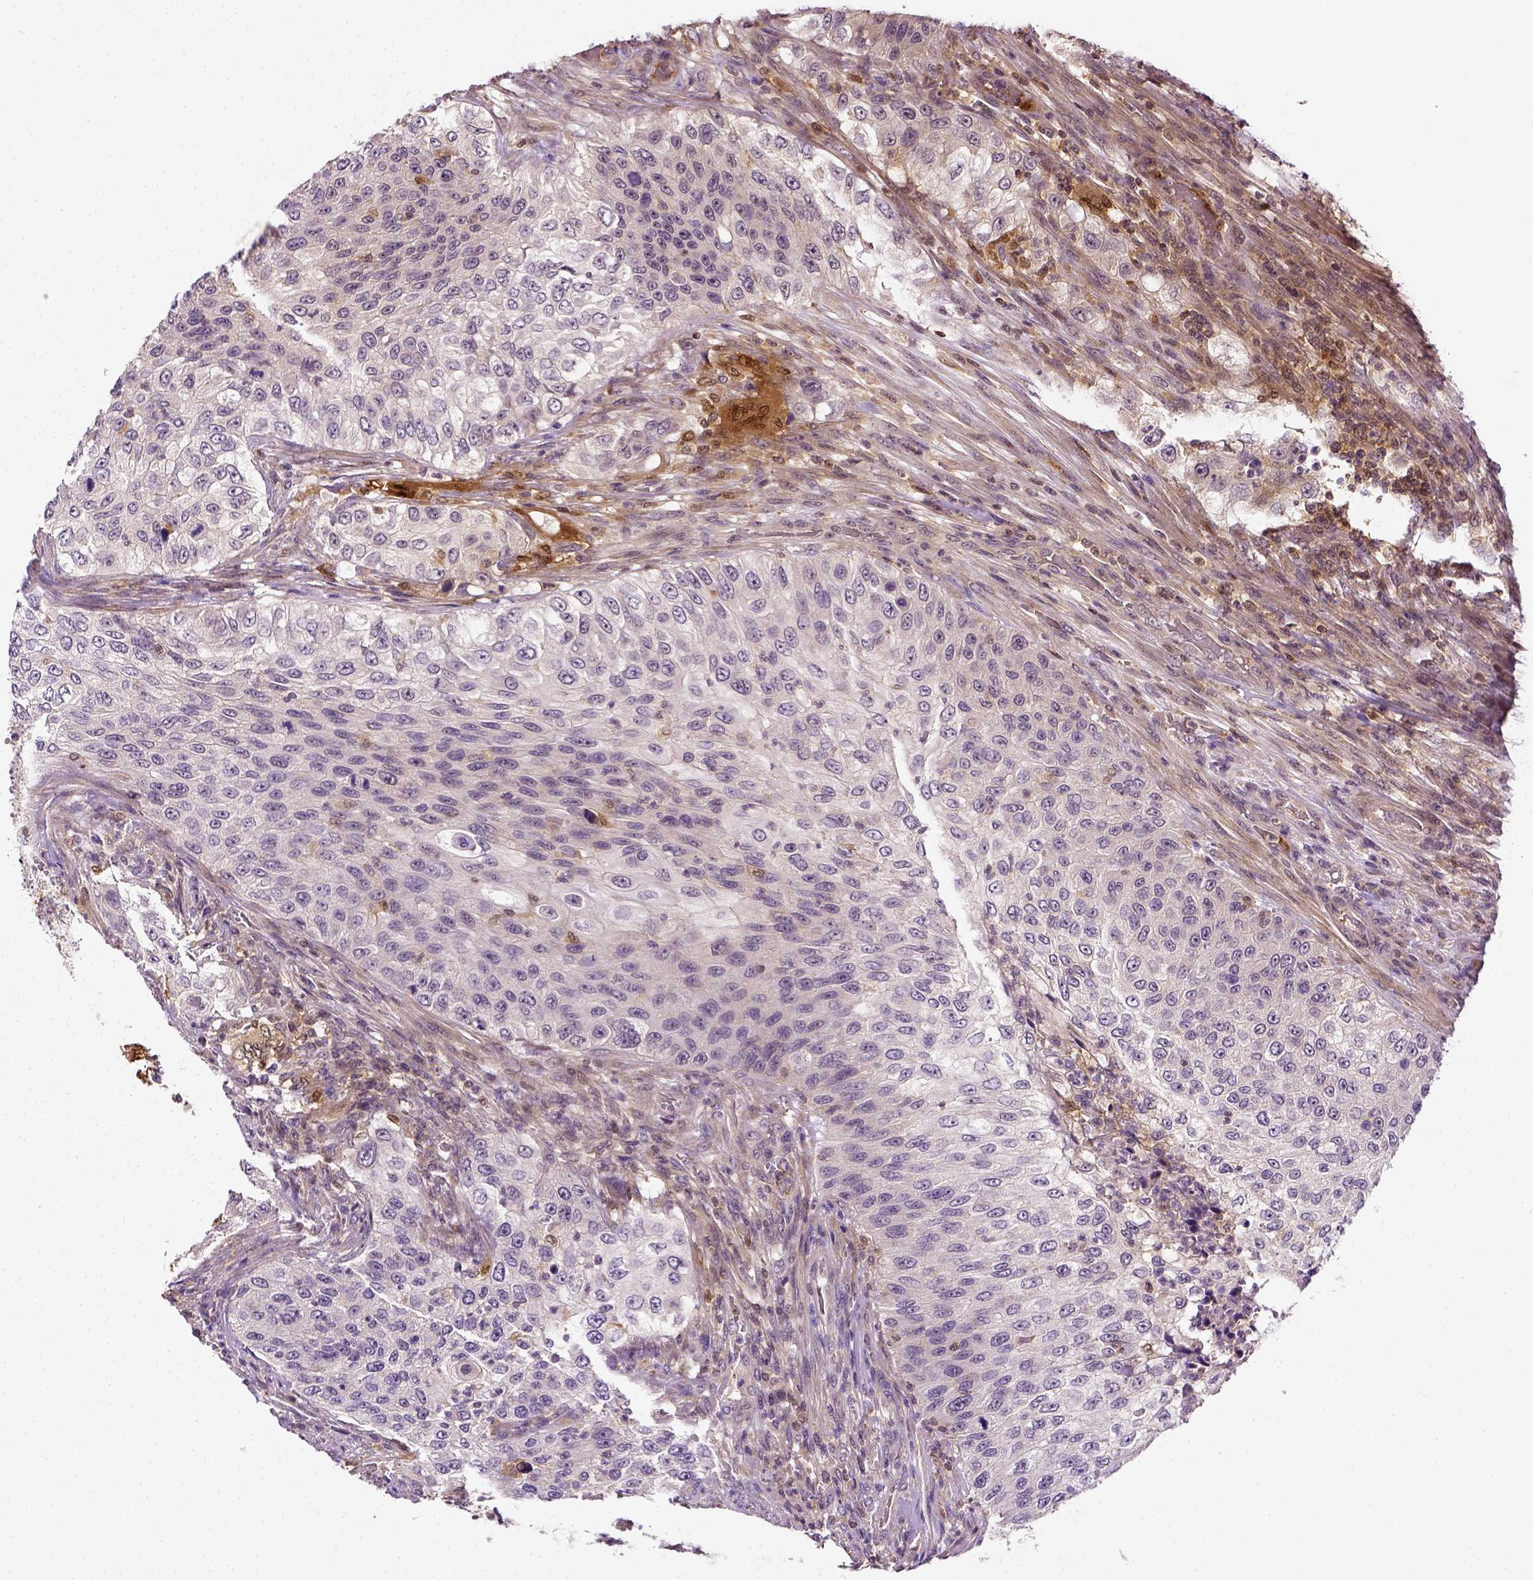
{"staining": {"intensity": "negative", "quantity": "none", "location": "none"}, "tissue": "urothelial cancer", "cell_type": "Tumor cells", "image_type": "cancer", "snomed": [{"axis": "morphology", "description": "Urothelial carcinoma, High grade"}, {"axis": "topography", "description": "Urinary bladder"}], "caption": "The IHC image has no significant staining in tumor cells of urothelial carcinoma (high-grade) tissue.", "gene": "MATK", "patient": {"sex": "female", "age": 60}}